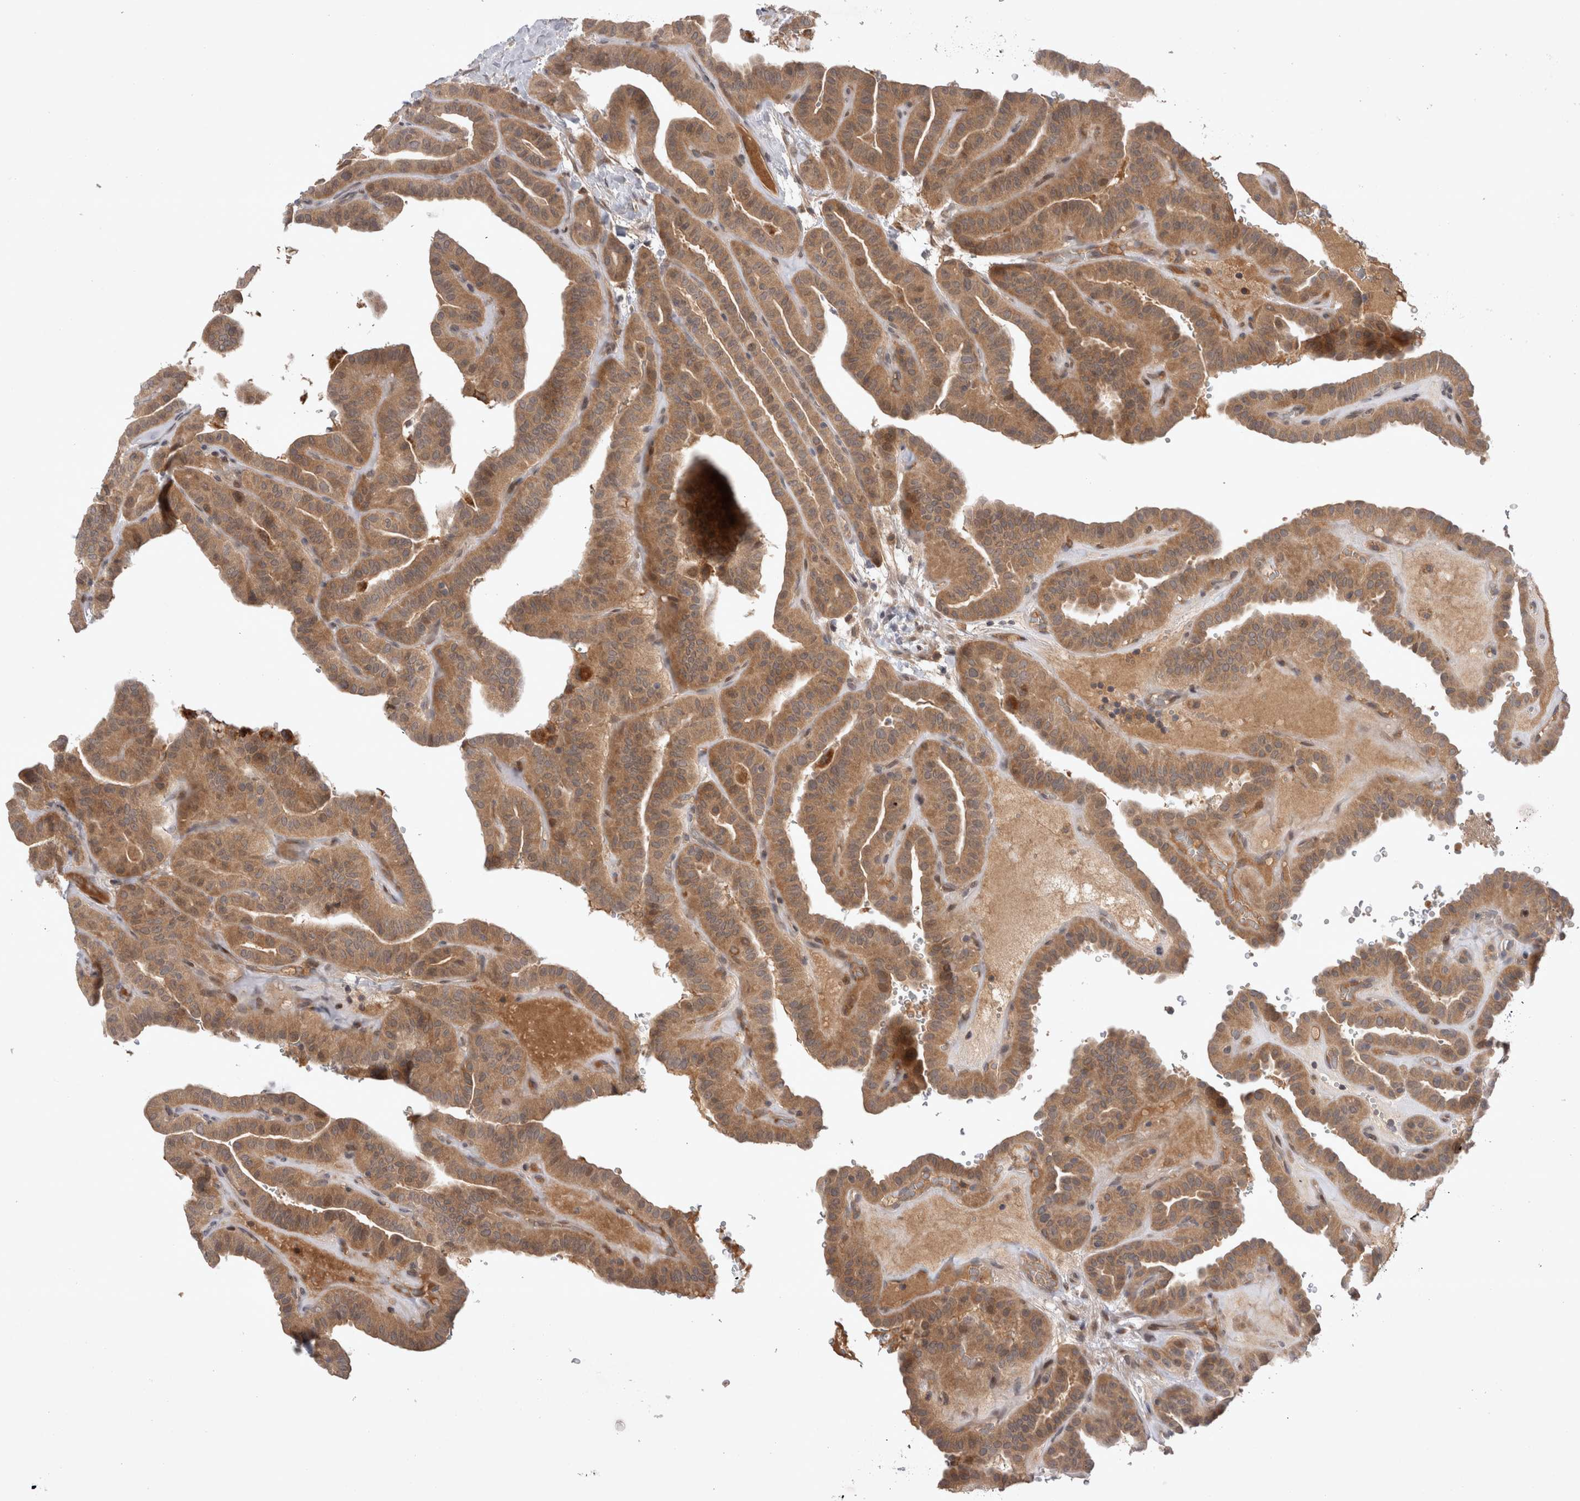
{"staining": {"intensity": "moderate", "quantity": ">75%", "location": "cytoplasmic/membranous"}, "tissue": "thyroid cancer", "cell_type": "Tumor cells", "image_type": "cancer", "snomed": [{"axis": "morphology", "description": "Papillary adenocarcinoma, NOS"}, {"axis": "topography", "description": "Thyroid gland"}], "caption": "Brown immunohistochemical staining in human thyroid cancer displays moderate cytoplasmic/membranous staining in about >75% of tumor cells.", "gene": "PLEKHM1", "patient": {"sex": "male", "age": 77}}